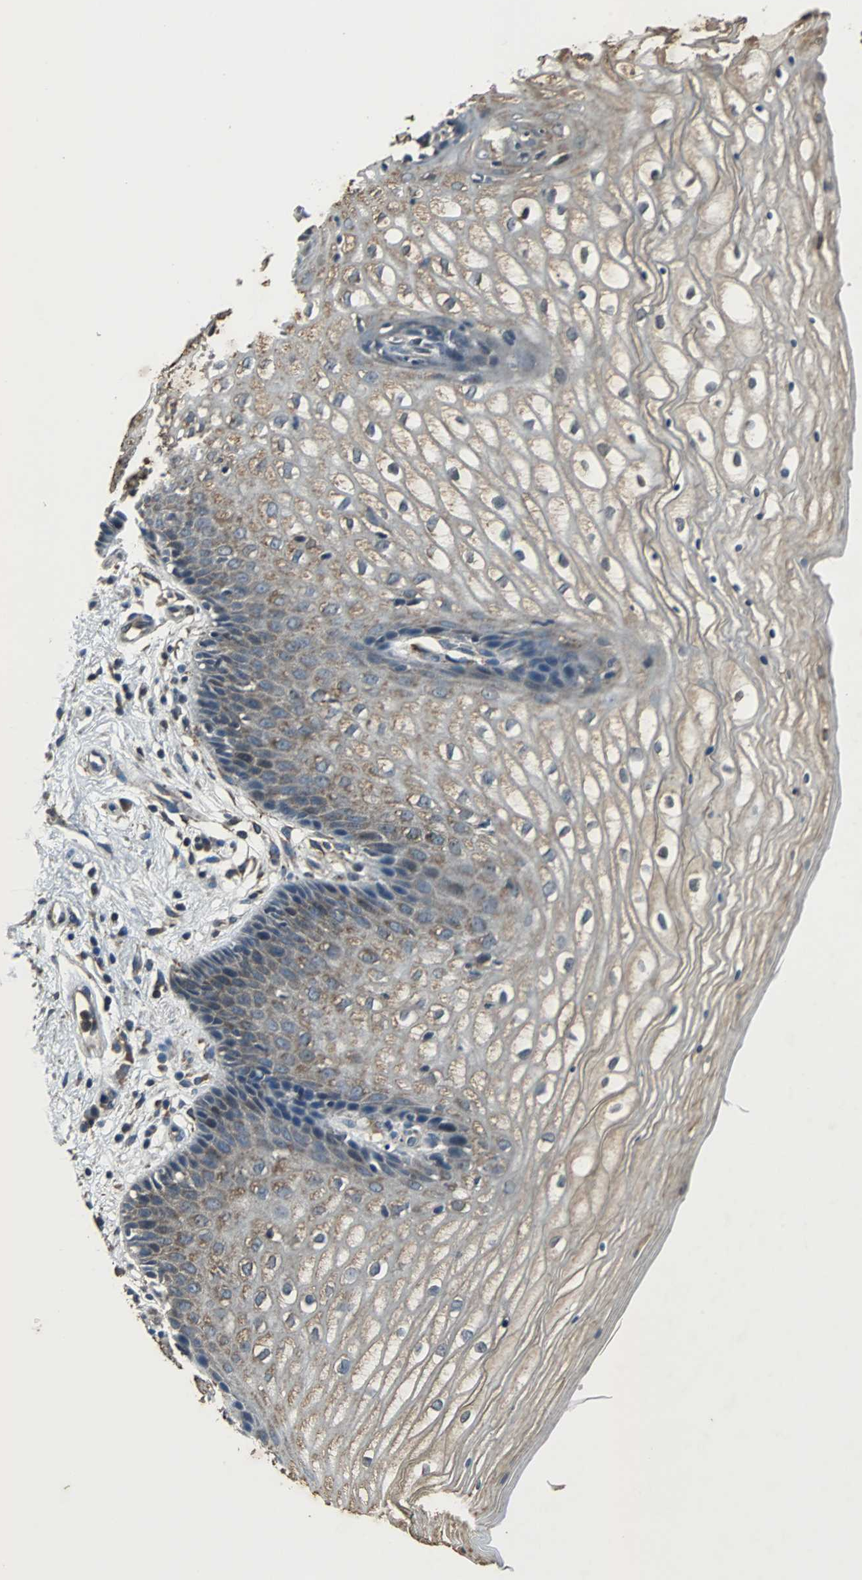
{"staining": {"intensity": "weak", "quantity": "25%-75%", "location": "cytoplasmic/membranous"}, "tissue": "vagina", "cell_type": "Squamous epithelial cells", "image_type": "normal", "snomed": [{"axis": "morphology", "description": "Normal tissue, NOS"}, {"axis": "topography", "description": "Vagina"}], "caption": "Brown immunohistochemical staining in unremarkable human vagina exhibits weak cytoplasmic/membranous positivity in approximately 25%-75% of squamous epithelial cells. (DAB IHC, brown staining for protein, blue staining for nuclei).", "gene": "SOS1", "patient": {"sex": "female", "age": 34}}